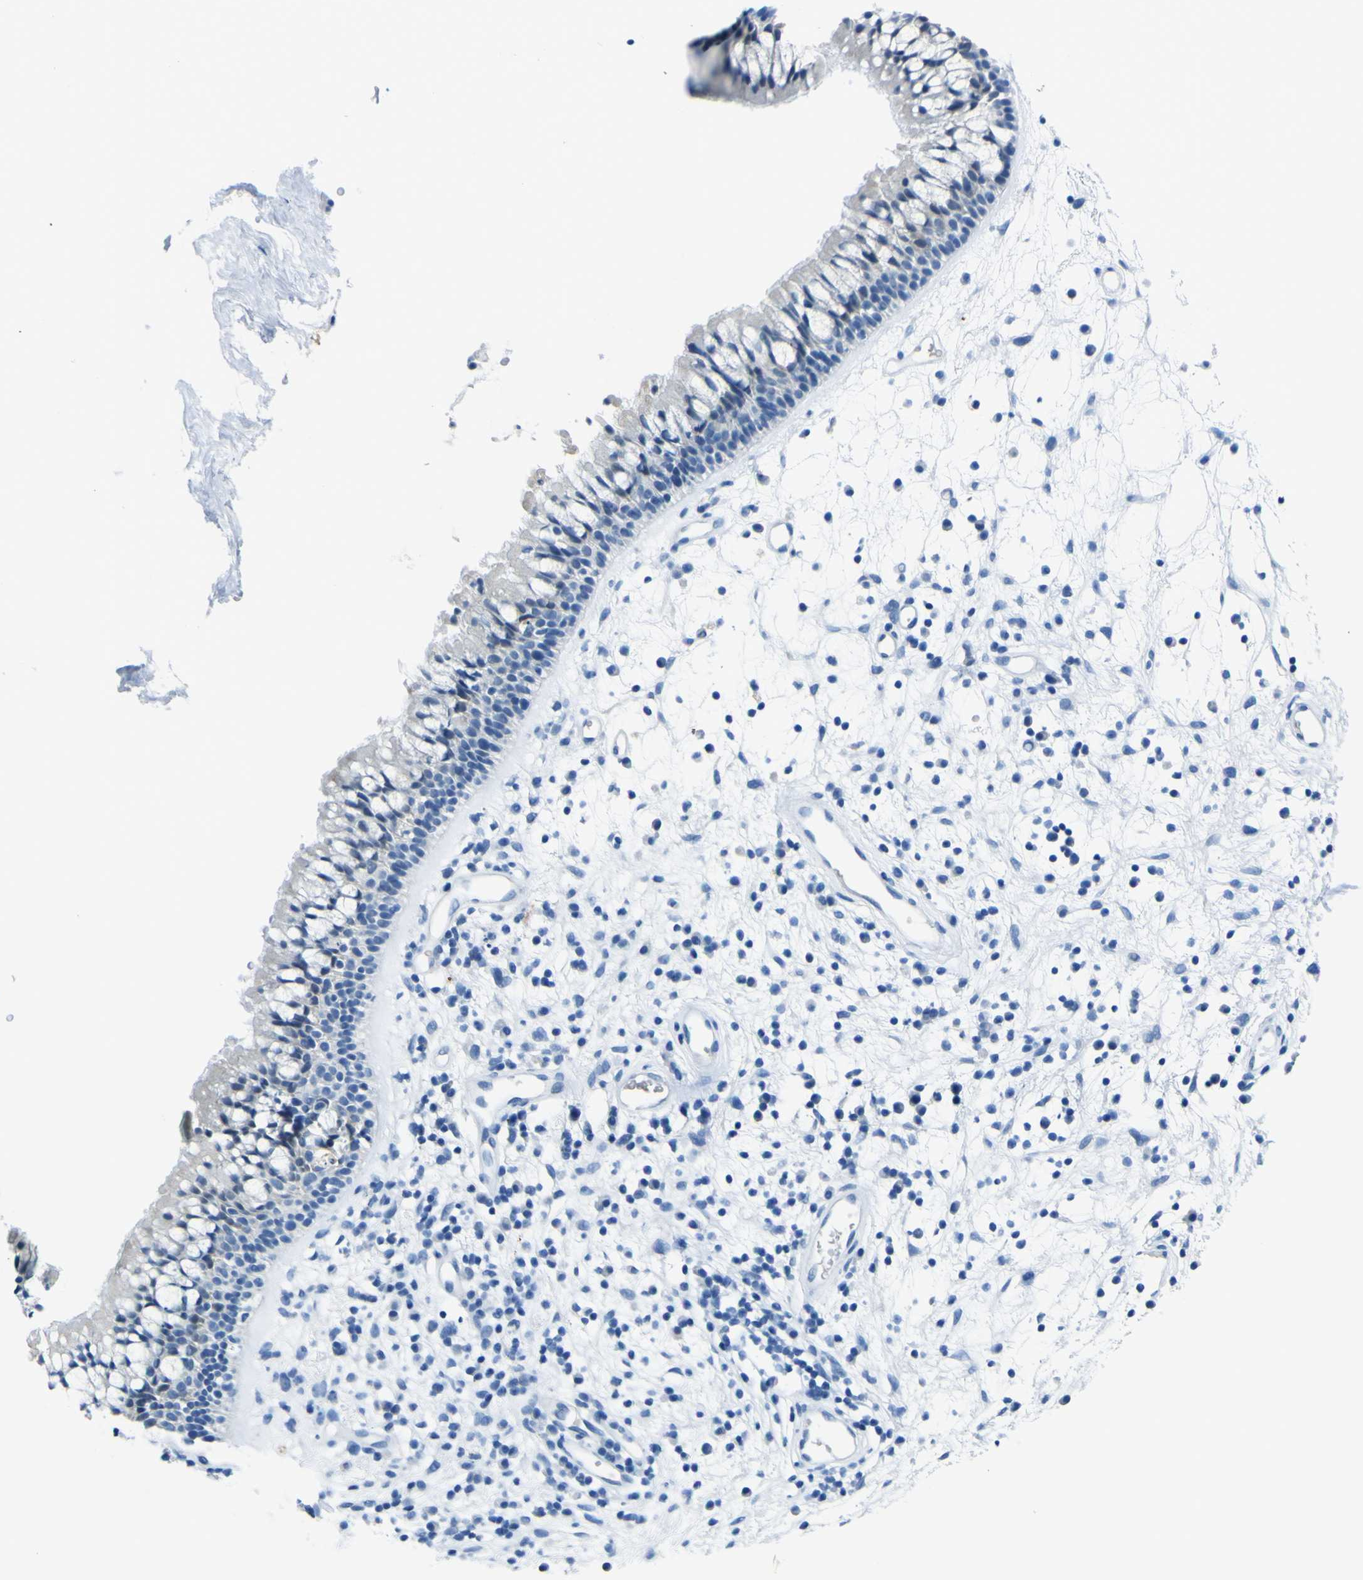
{"staining": {"intensity": "negative", "quantity": "none", "location": "none"}, "tissue": "nasopharynx", "cell_type": "Respiratory epithelial cells", "image_type": "normal", "snomed": [{"axis": "morphology", "description": "Normal tissue, NOS"}, {"axis": "morphology", "description": "Inflammation, NOS"}, {"axis": "topography", "description": "Nasopharynx"}], "caption": "Immunohistochemistry of benign nasopharynx shows no positivity in respiratory epithelial cells.", "gene": "PHKG1", "patient": {"sex": "male", "age": 48}}